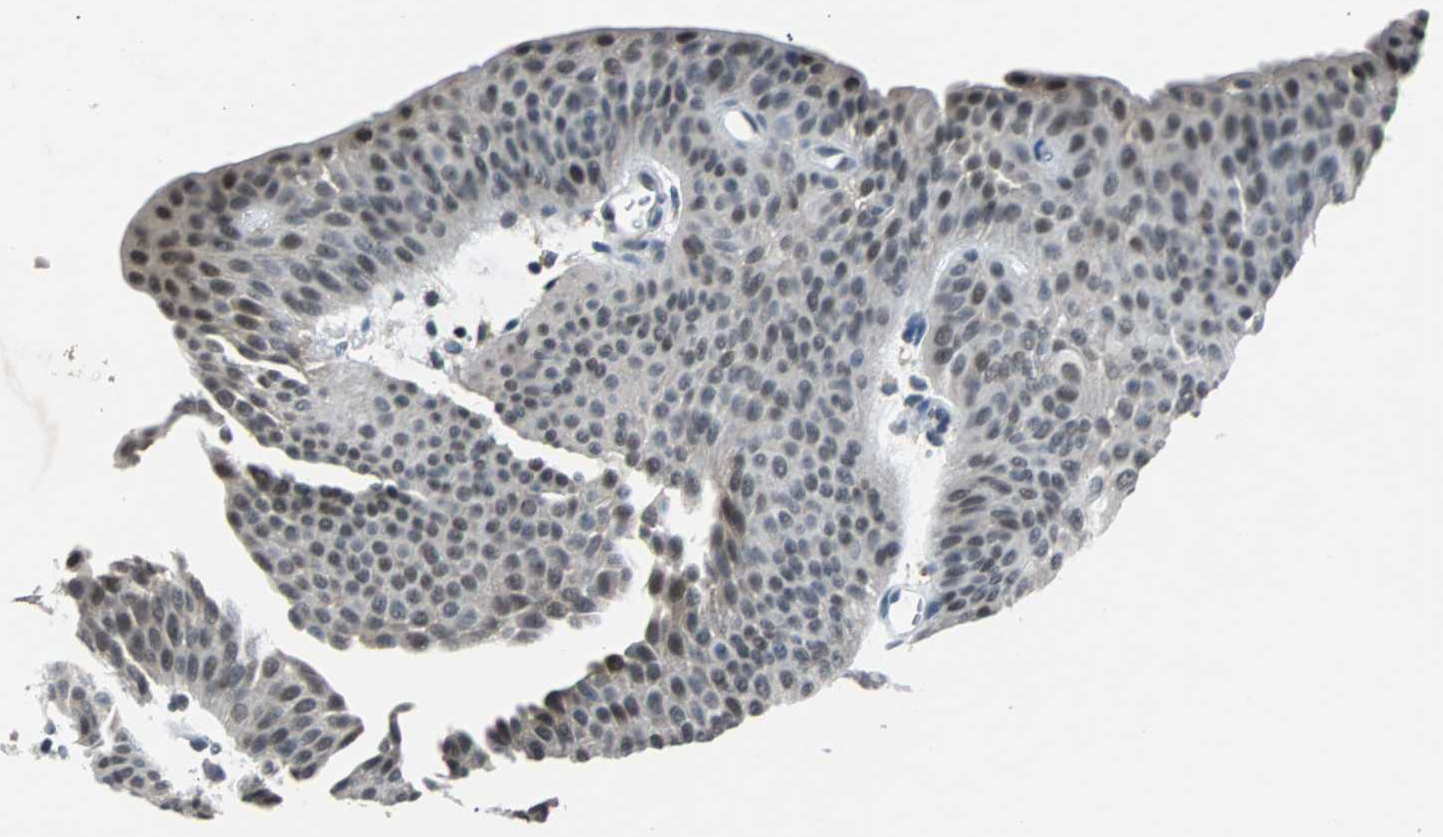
{"staining": {"intensity": "moderate", "quantity": "25%-75%", "location": "nuclear"}, "tissue": "urothelial cancer", "cell_type": "Tumor cells", "image_type": "cancer", "snomed": [{"axis": "morphology", "description": "Urothelial carcinoma, Low grade"}, {"axis": "topography", "description": "Urinary bladder"}], "caption": "Urothelial carcinoma (low-grade) stained for a protein (brown) shows moderate nuclear positive expression in approximately 25%-75% of tumor cells.", "gene": "USP28", "patient": {"sex": "female", "age": 60}}